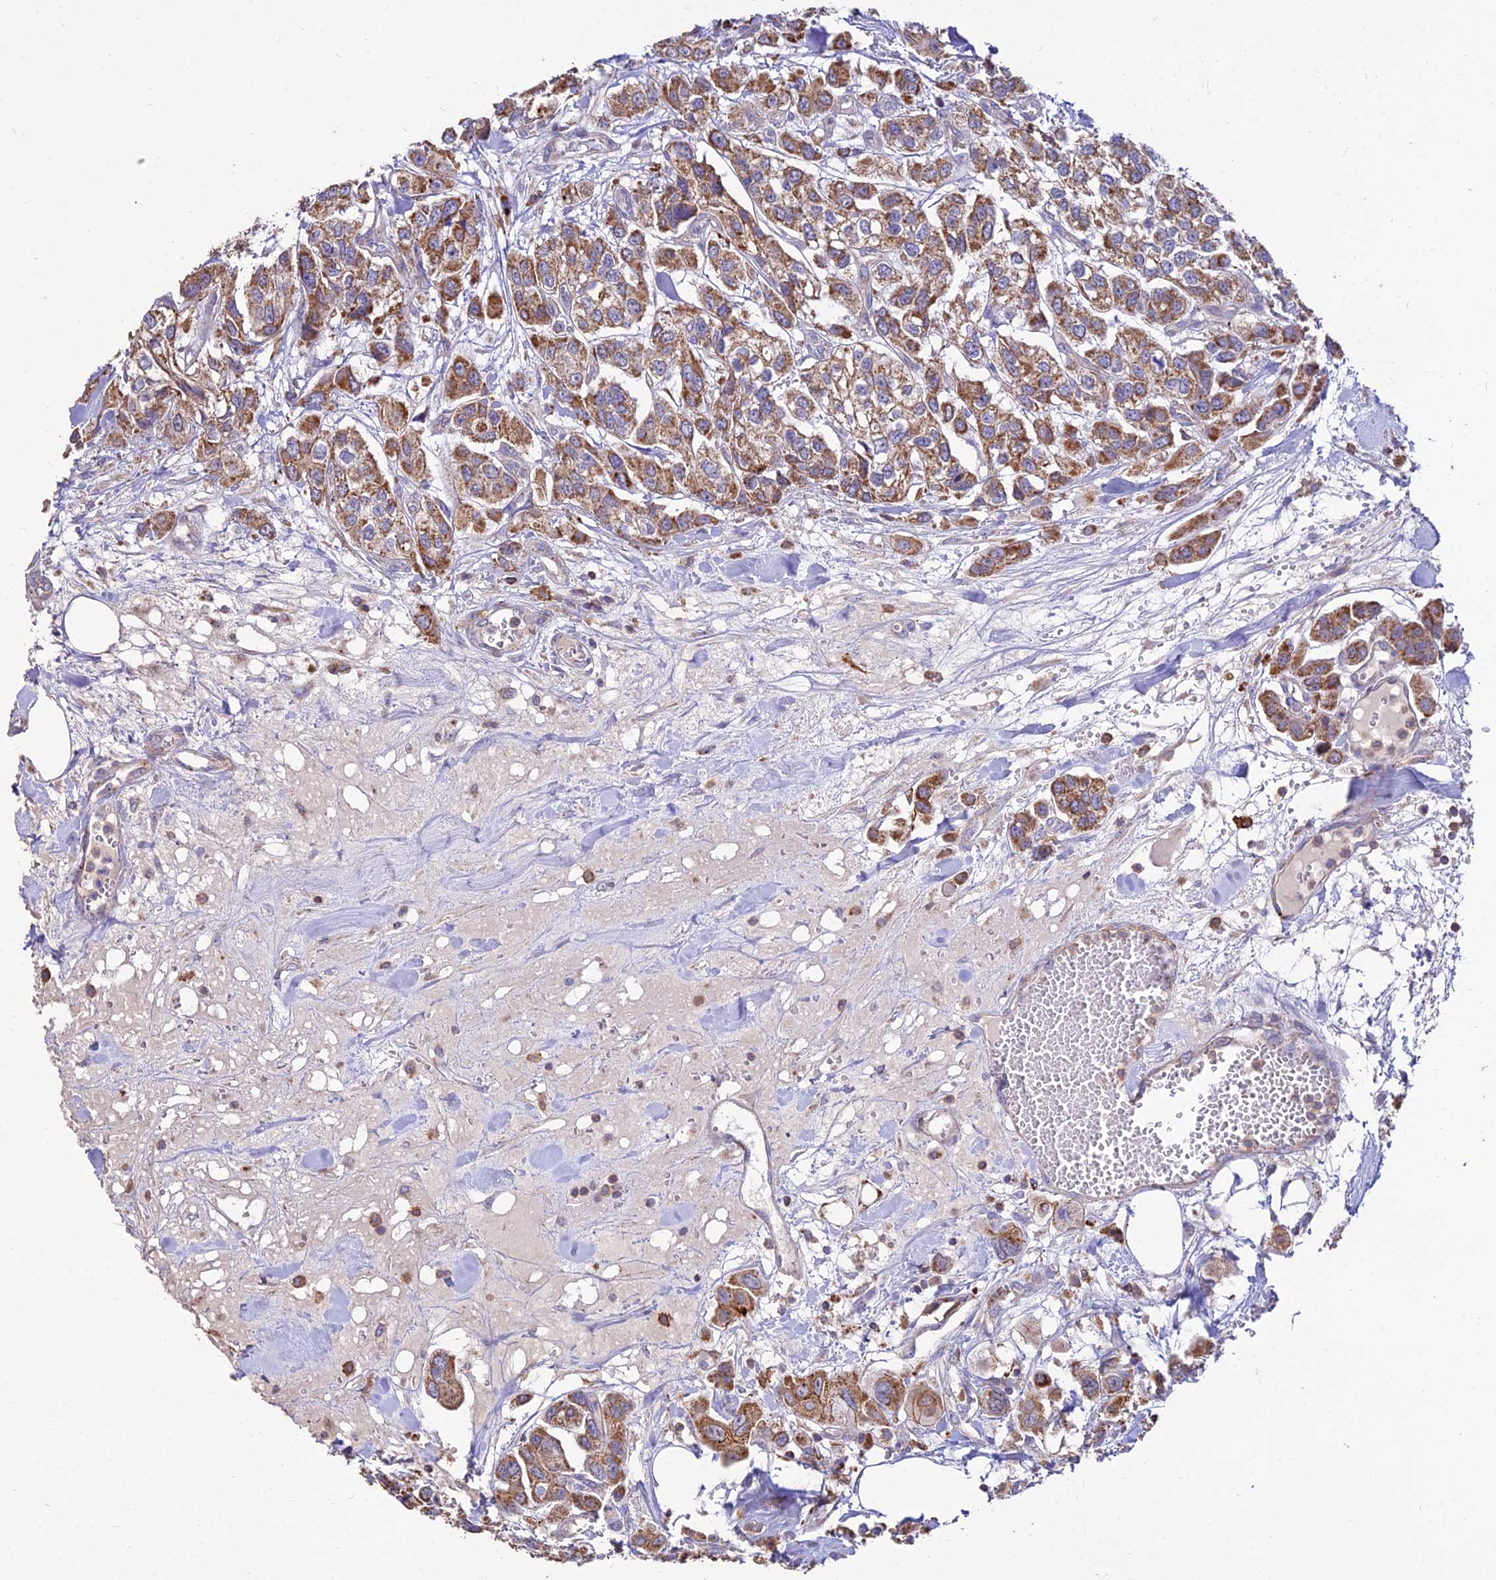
{"staining": {"intensity": "moderate", "quantity": ">75%", "location": "cytoplasmic/membranous"}, "tissue": "urothelial cancer", "cell_type": "Tumor cells", "image_type": "cancer", "snomed": [{"axis": "morphology", "description": "Urothelial carcinoma, High grade"}, {"axis": "topography", "description": "Urinary bladder"}], "caption": "The histopathology image shows staining of urothelial carcinoma (high-grade), revealing moderate cytoplasmic/membranous protein staining (brown color) within tumor cells.", "gene": "PNLIPRP3", "patient": {"sex": "male", "age": 67}}